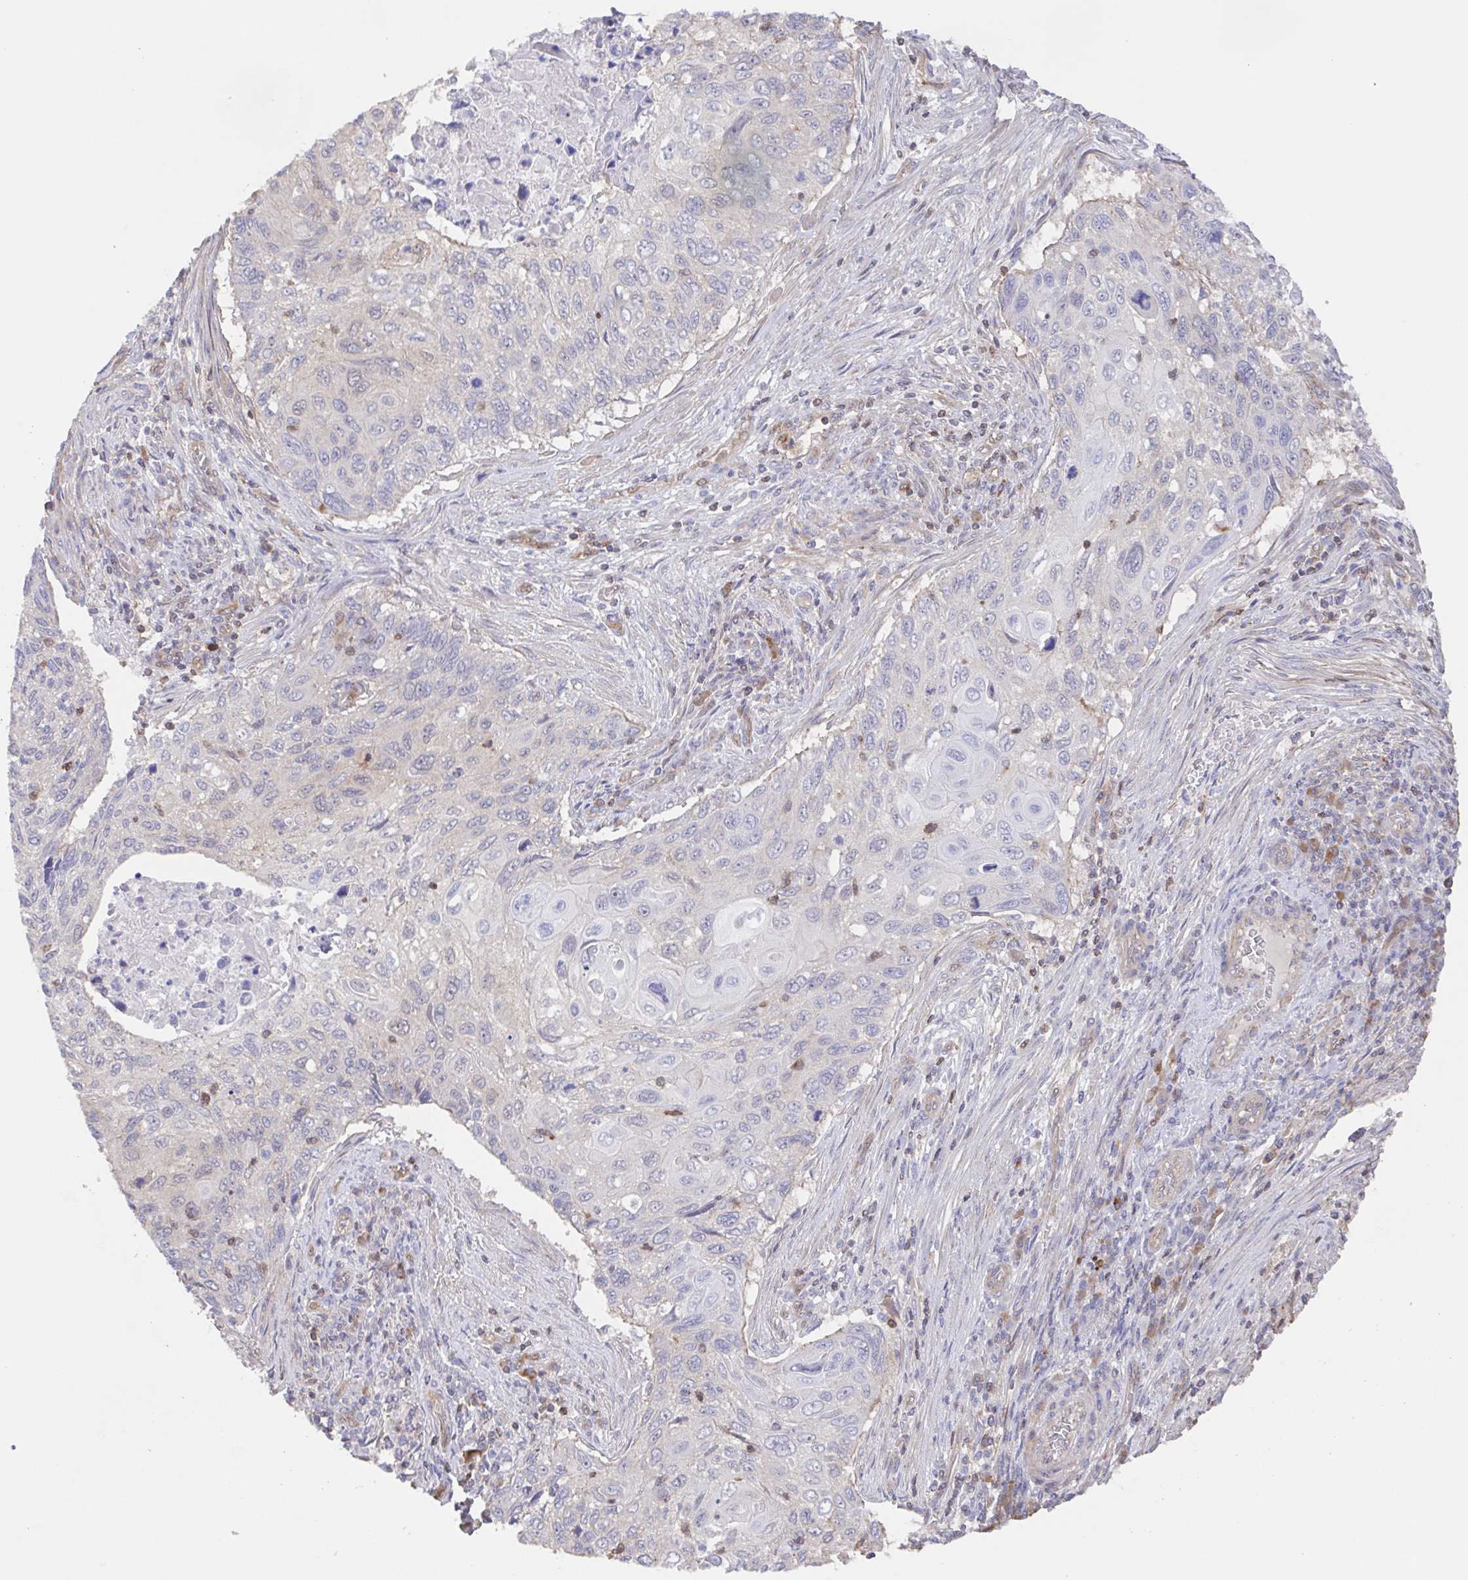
{"staining": {"intensity": "negative", "quantity": "none", "location": "none"}, "tissue": "cervical cancer", "cell_type": "Tumor cells", "image_type": "cancer", "snomed": [{"axis": "morphology", "description": "Squamous cell carcinoma, NOS"}, {"axis": "topography", "description": "Cervix"}], "caption": "There is no significant expression in tumor cells of cervical squamous cell carcinoma. (DAB immunohistochemistry (IHC) visualized using brightfield microscopy, high magnification).", "gene": "AGFG2", "patient": {"sex": "female", "age": 70}}